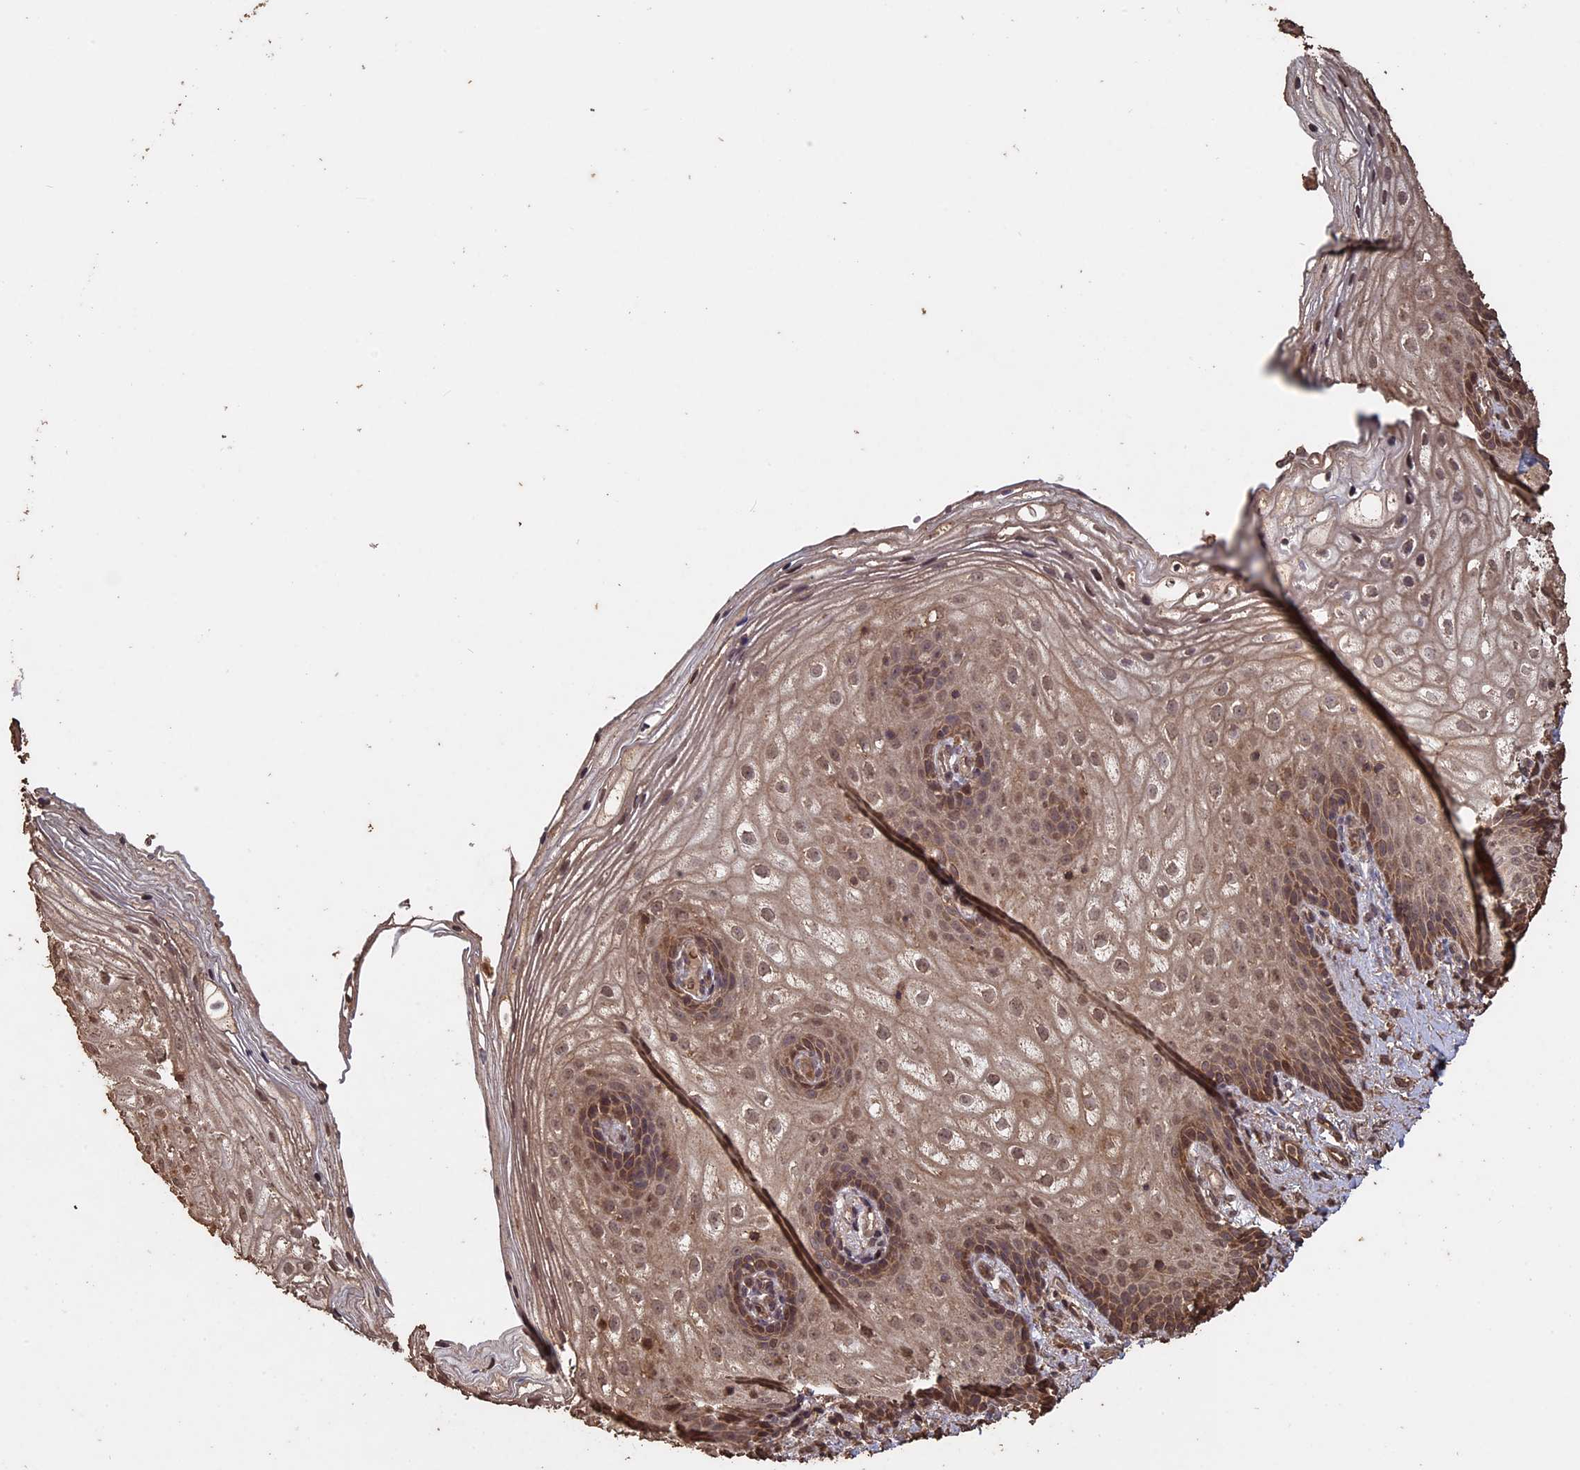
{"staining": {"intensity": "moderate", "quantity": "25%-75%", "location": "cytoplasmic/membranous,nuclear"}, "tissue": "vagina", "cell_type": "Squamous epithelial cells", "image_type": "normal", "snomed": [{"axis": "morphology", "description": "Normal tissue, NOS"}, {"axis": "topography", "description": "Vagina"}], "caption": "A histopathology image of vagina stained for a protein displays moderate cytoplasmic/membranous,nuclear brown staining in squamous epithelial cells.", "gene": "HUNK", "patient": {"sex": "female", "age": 60}}